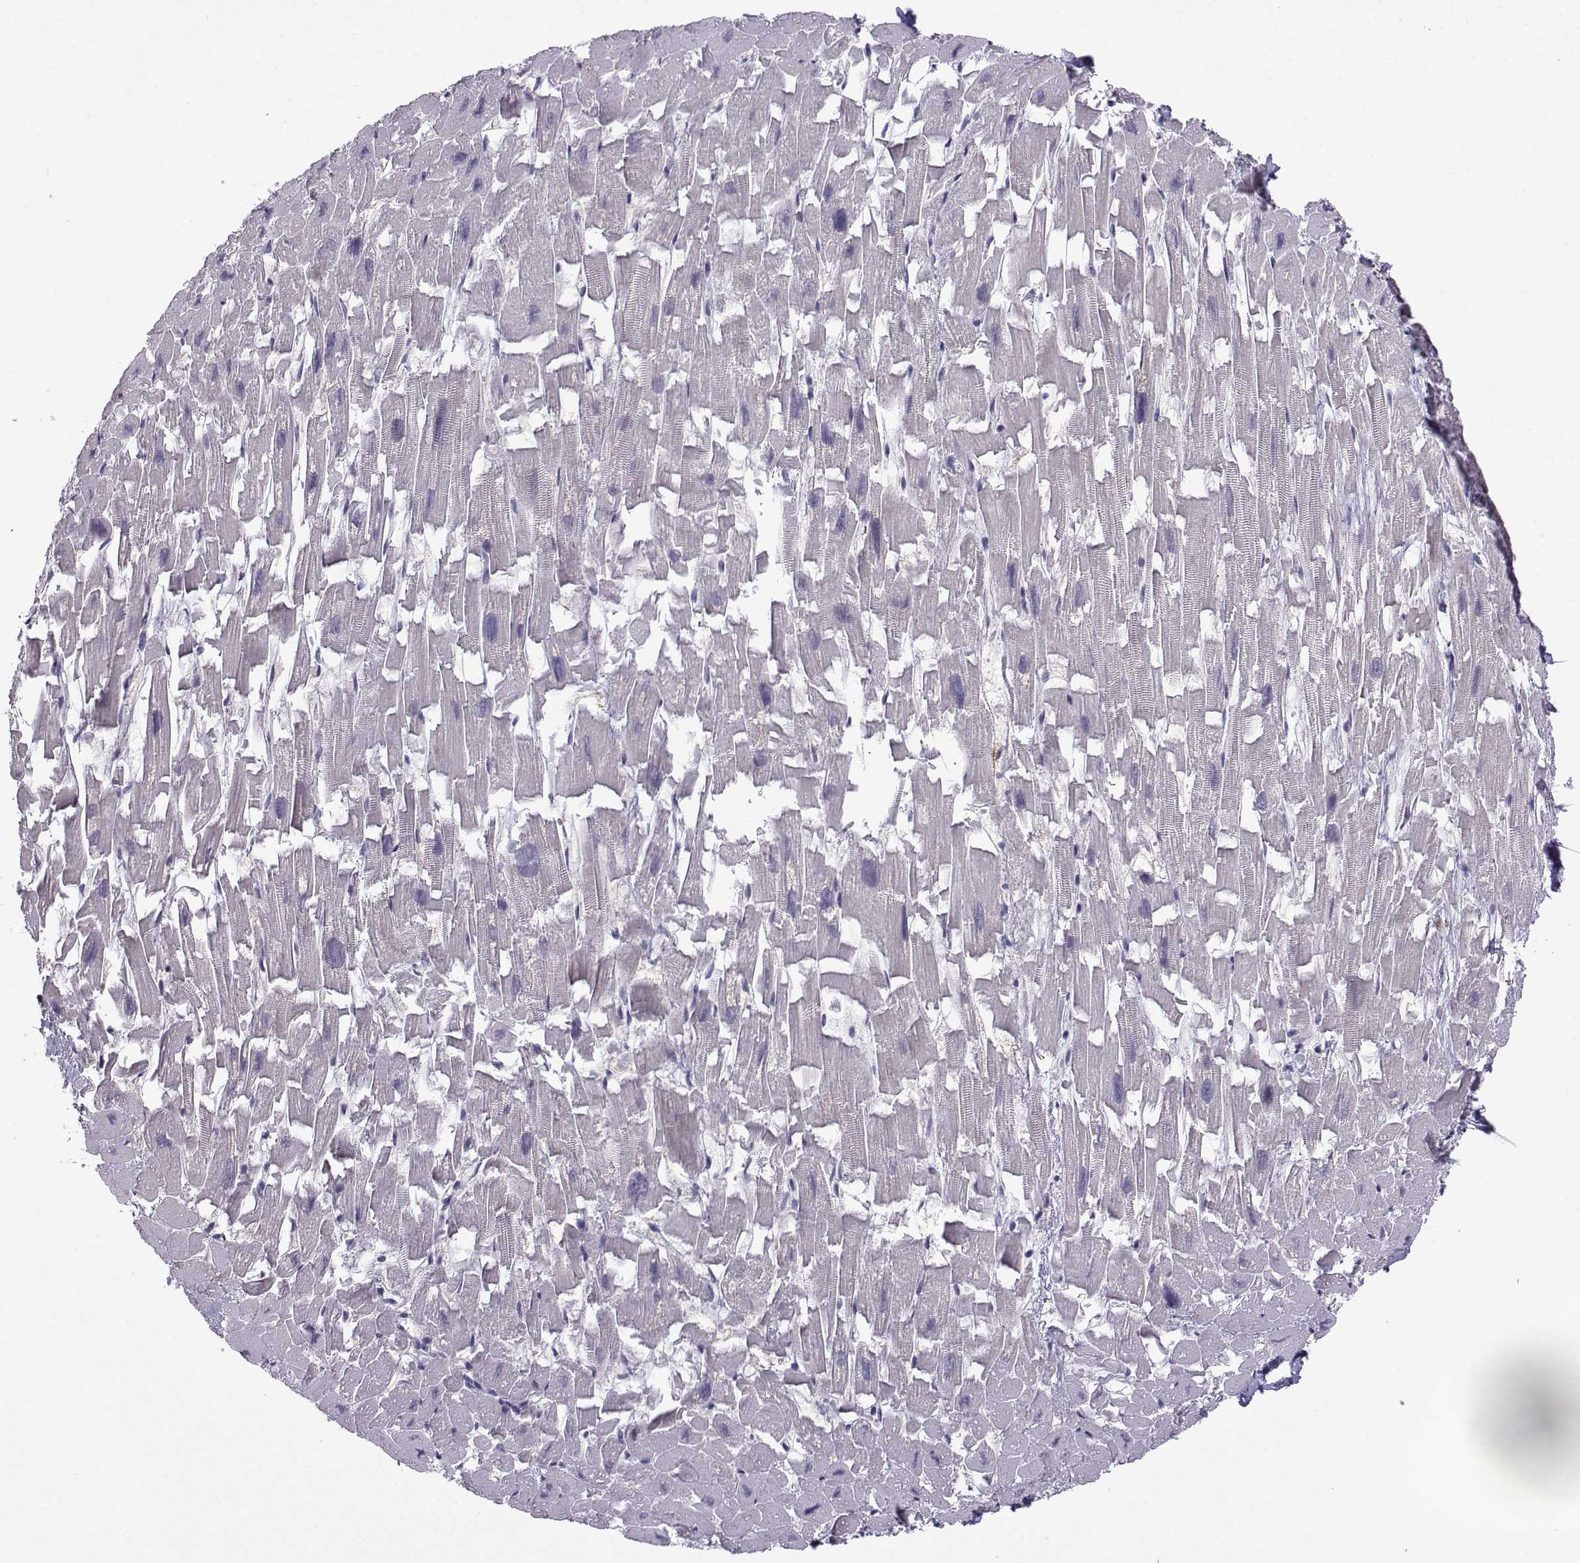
{"staining": {"intensity": "weak", "quantity": "<25%", "location": "nuclear"}, "tissue": "heart muscle", "cell_type": "Cardiomyocytes", "image_type": "normal", "snomed": [{"axis": "morphology", "description": "Normal tissue, NOS"}, {"axis": "topography", "description": "Heart"}], "caption": "IHC photomicrograph of normal heart muscle: heart muscle stained with DAB displays no significant protein positivity in cardiomyocytes.", "gene": "FGF3", "patient": {"sex": "female", "age": 64}}